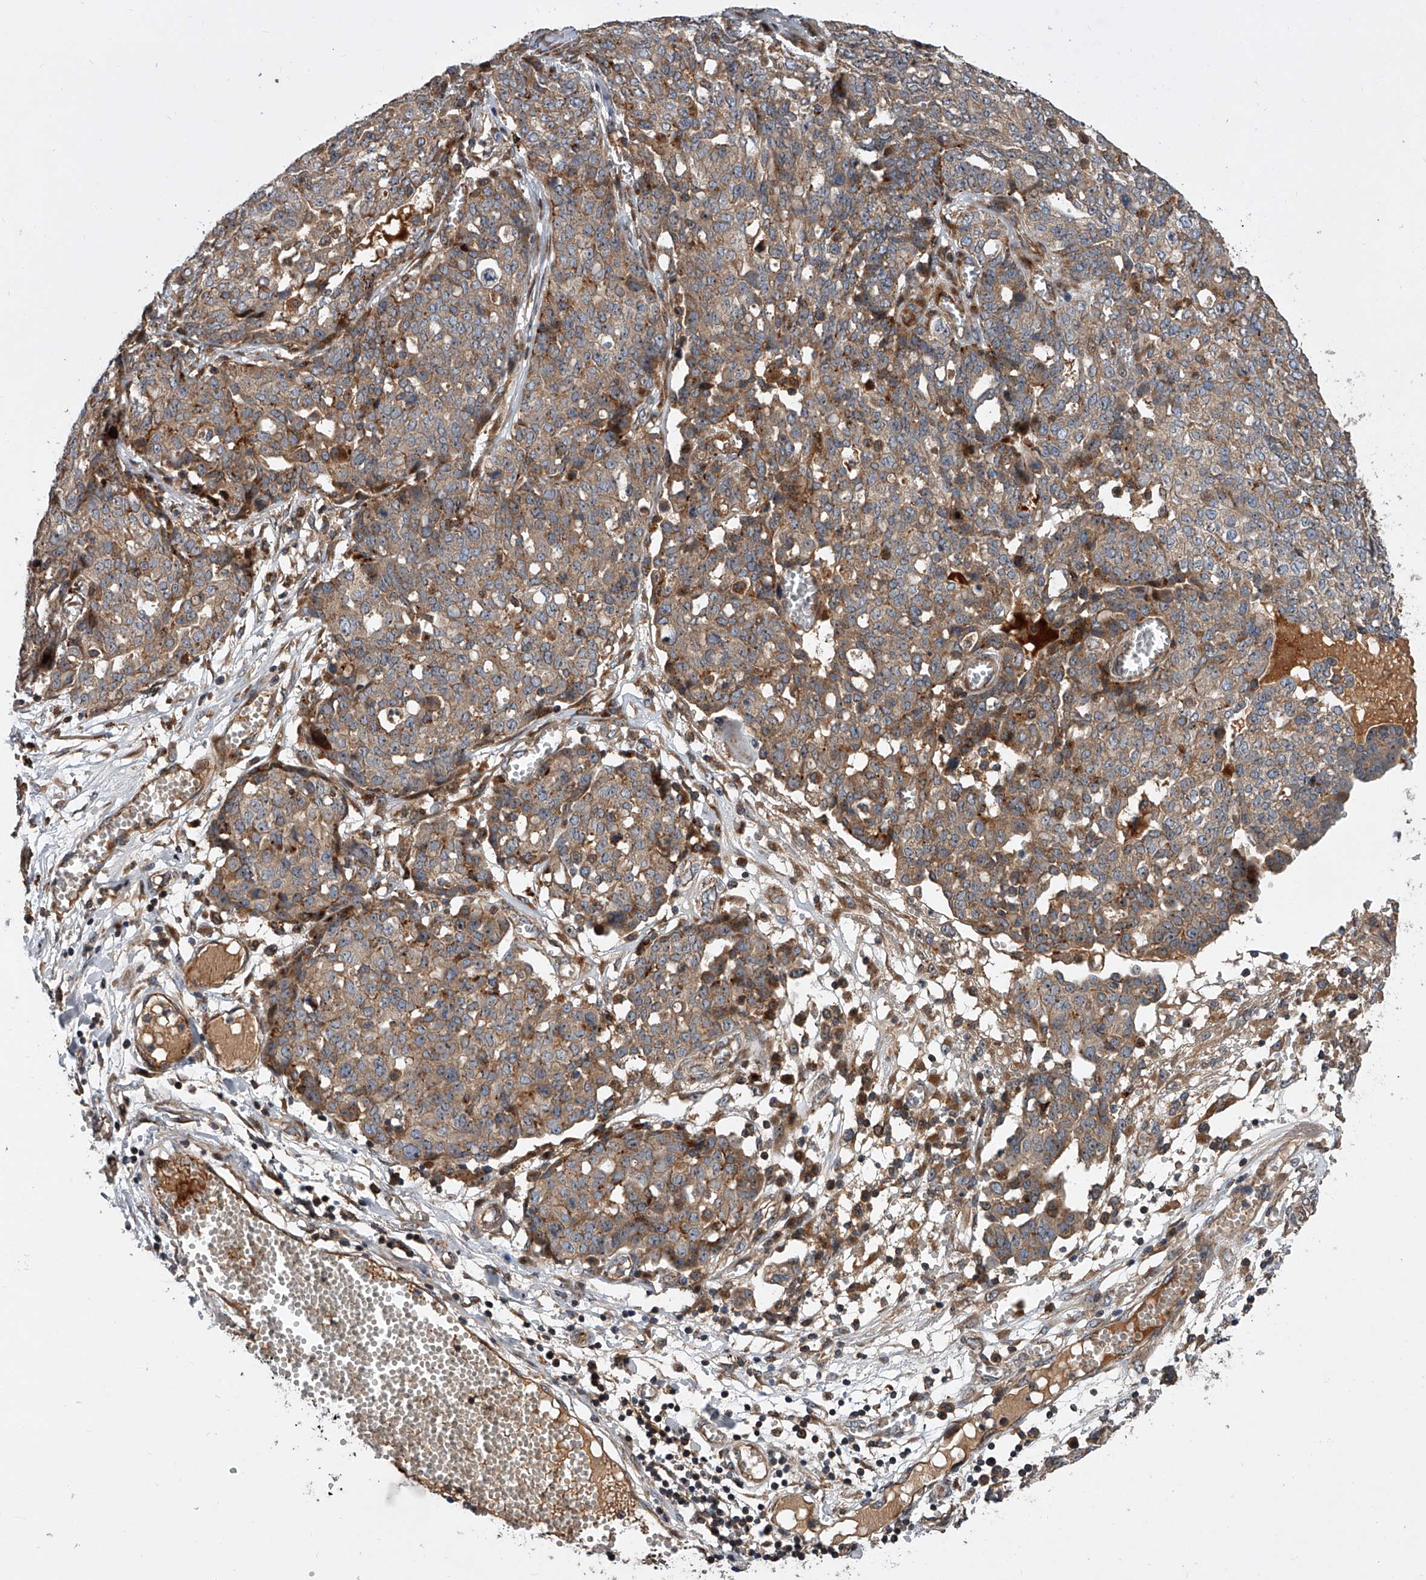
{"staining": {"intensity": "moderate", "quantity": ">75%", "location": "cytoplasmic/membranous"}, "tissue": "ovarian cancer", "cell_type": "Tumor cells", "image_type": "cancer", "snomed": [{"axis": "morphology", "description": "Cystadenocarcinoma, serous, NOS"}, {"axis": "topography", "description": "Soft tissue"}, {"axis": "topography", "description": "Ovary"}], "caption": "Moderate cytoplasmic/membranous protein staining is seen in approximately >75% of tumor cells in ovarian cancer (serous cystadenocarcinoma).", "gene": "USP47", "patient": {"sex": "female", "age": 57}}